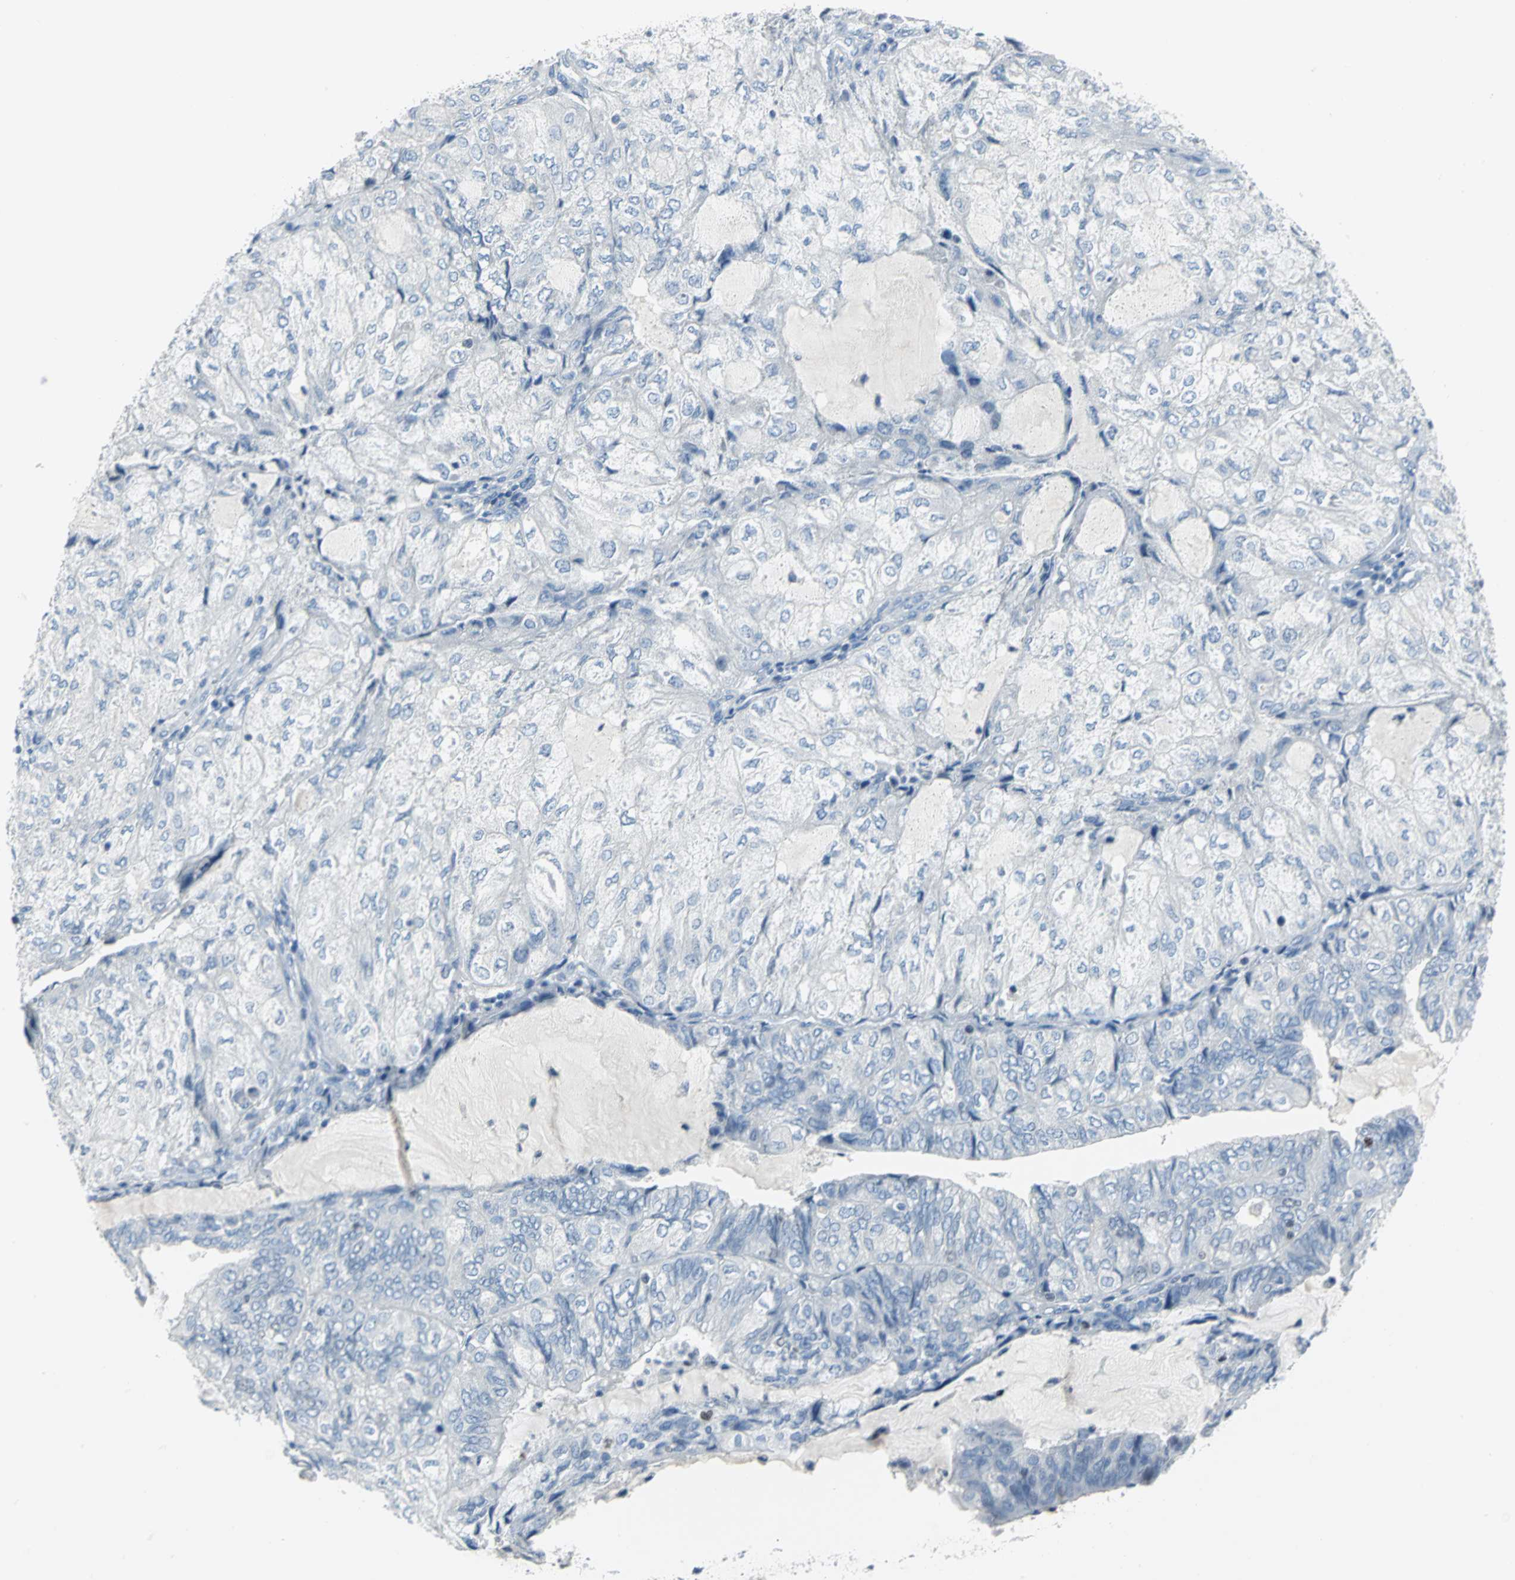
{"staining": {"intensity": "weak", "quantity": "<25%", "location": "nuclear"}, "tissue": "endometrial cancer", "cell_type": "Tumor cells", "image_type": "cancer", "snomed": [{"axis": "morphology", "description": "Adenocarcinoma, NOS"}, {"axis": "topography", "description": "Endometrium"}], "caption": "DAB immunohistochemical staining of endometrial cancer displays no significant staining in tumor cells.", "gene": "MCM3", "patient": {"sex": "female", "age": 81}}